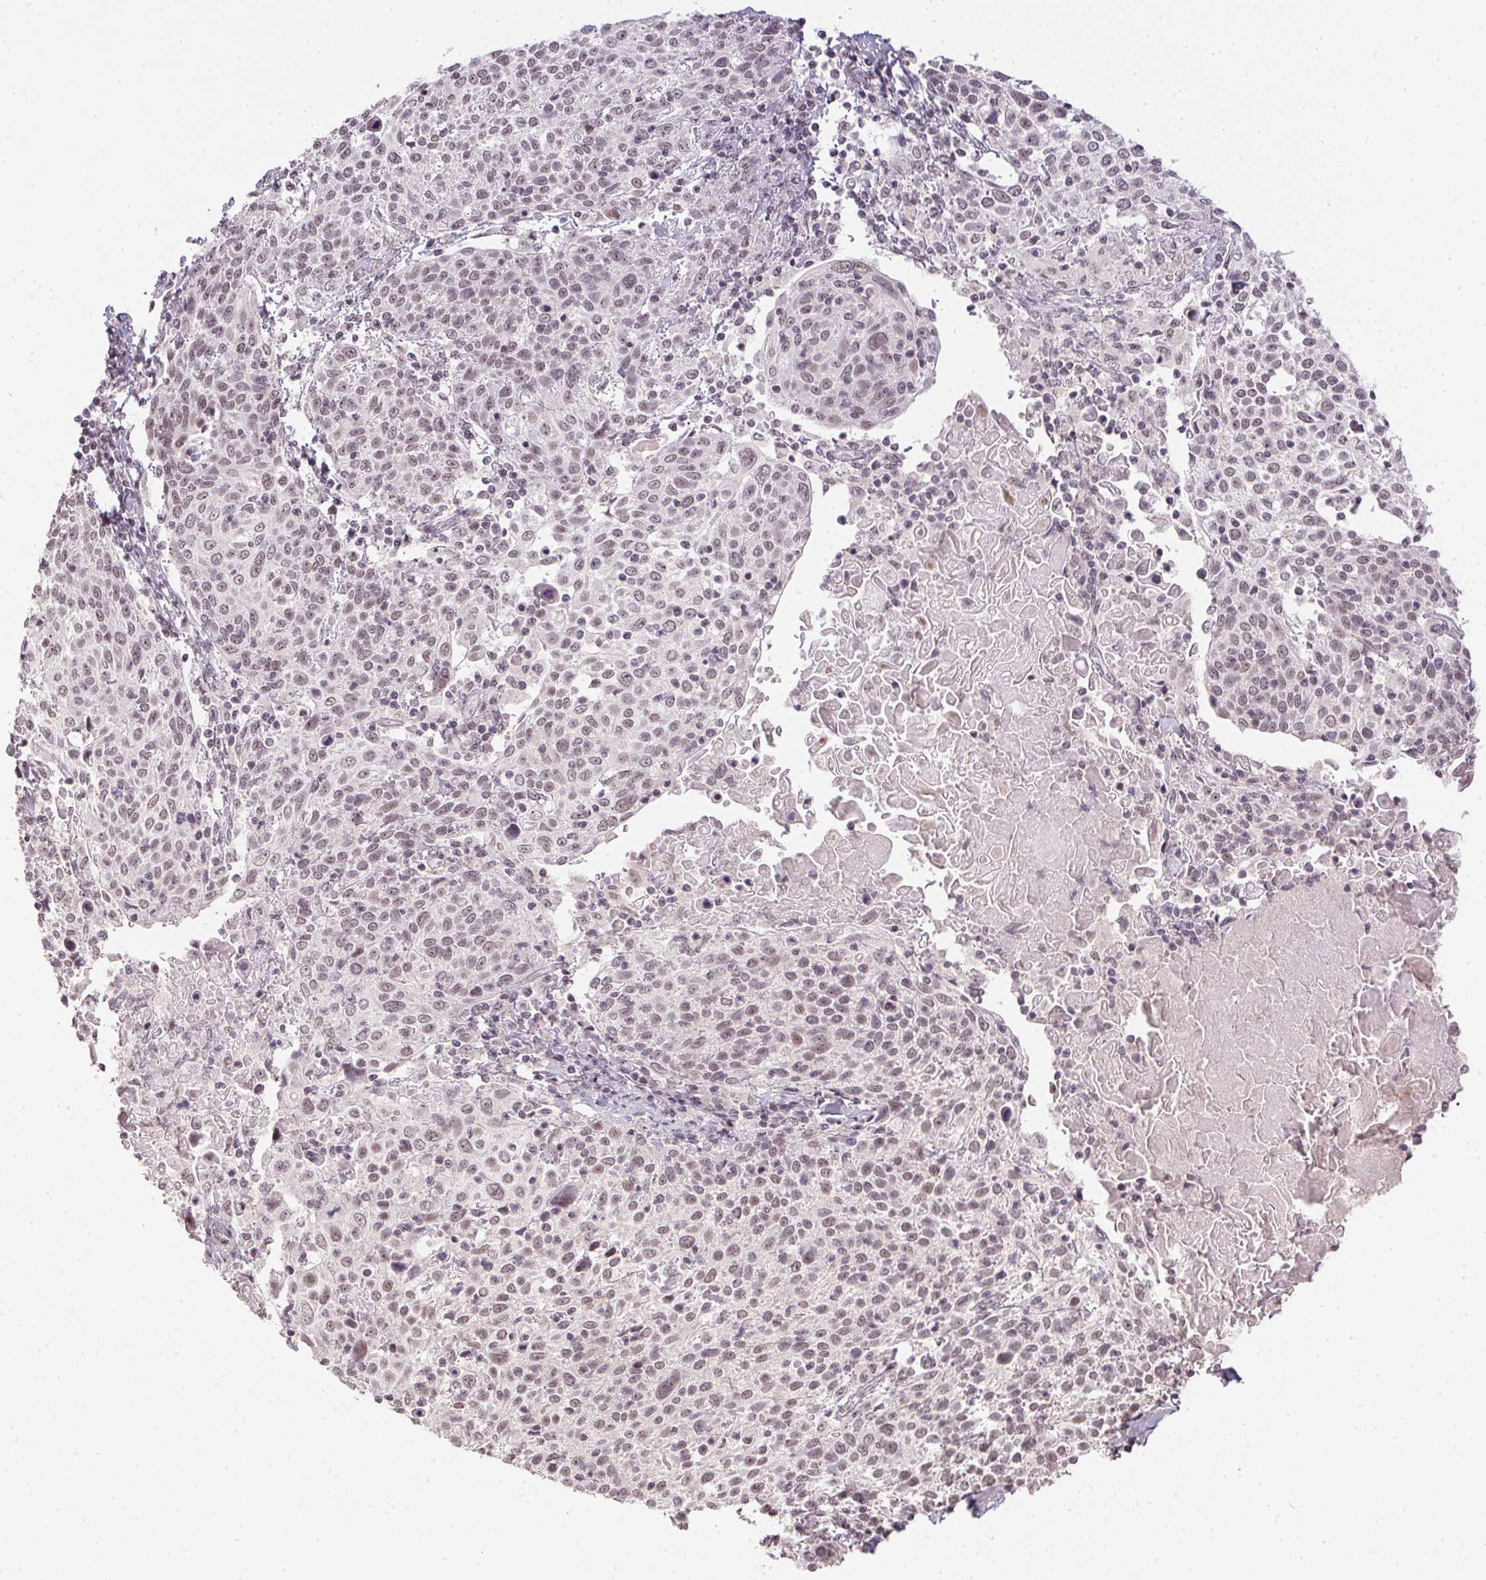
{"staining": {"intensity": "weak", "quantity": "25%-75%", "location": "nuclear"}, "tissue": "cervical cancer", "cell_type": "Tumor cells", "image_type": "cancer", "snomed": [{"axis": "morphology", "description": "Squamous cell carcinoma, NOS"}, {"axis": "topography", "description": "Cervix"}], "caption": "Cervical squamous cell carcinoma stained for a protein reveals weak nuclear positivity in tumor cells.", "gene": "KDM4D", "patient": {"sex": "female", "age": 61}}